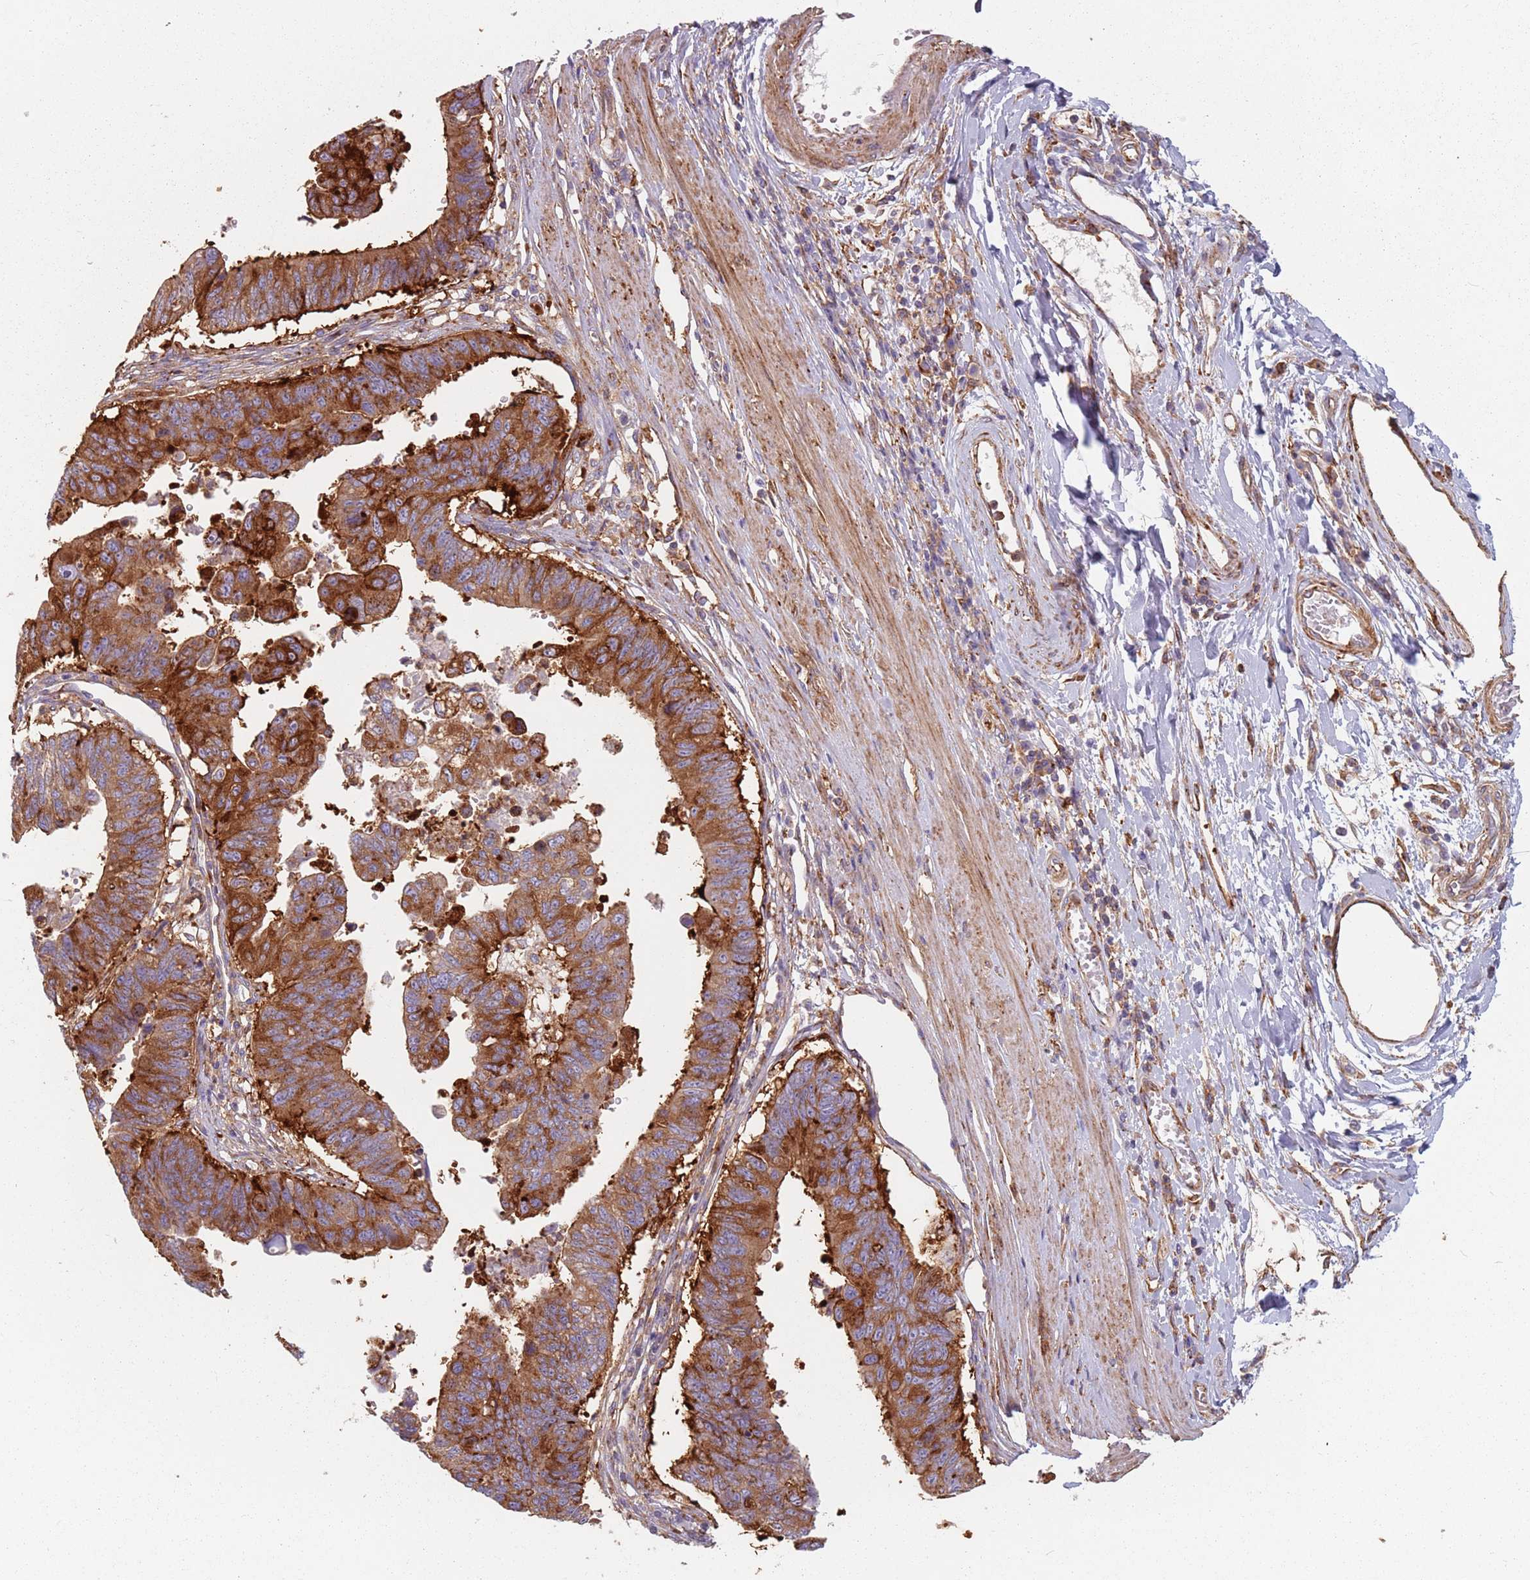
{"staining": {"intensity": "strong", "quantity": ">75%", "location": "cytoplasmic/membranous"}, "tissue": "stomach cancer", "cell_type": "Tumor cells", "image_type": "cancer", "snomed": [{"axis": "morphology", "description": "Adenocarcinoma, NOS"}, {"axis": "topography", "description": "Stomach"}], "caption": "A high amount of strong cytoplasmic/membranous staining is present in about >75% of tumor cells in stomach adenocarcinoma tissue. (brown staining indicates protein expression, while blue staining denotes nuclei).", "gene": "TPD52L2", "patient": {"sex": "male", "age": 59}}